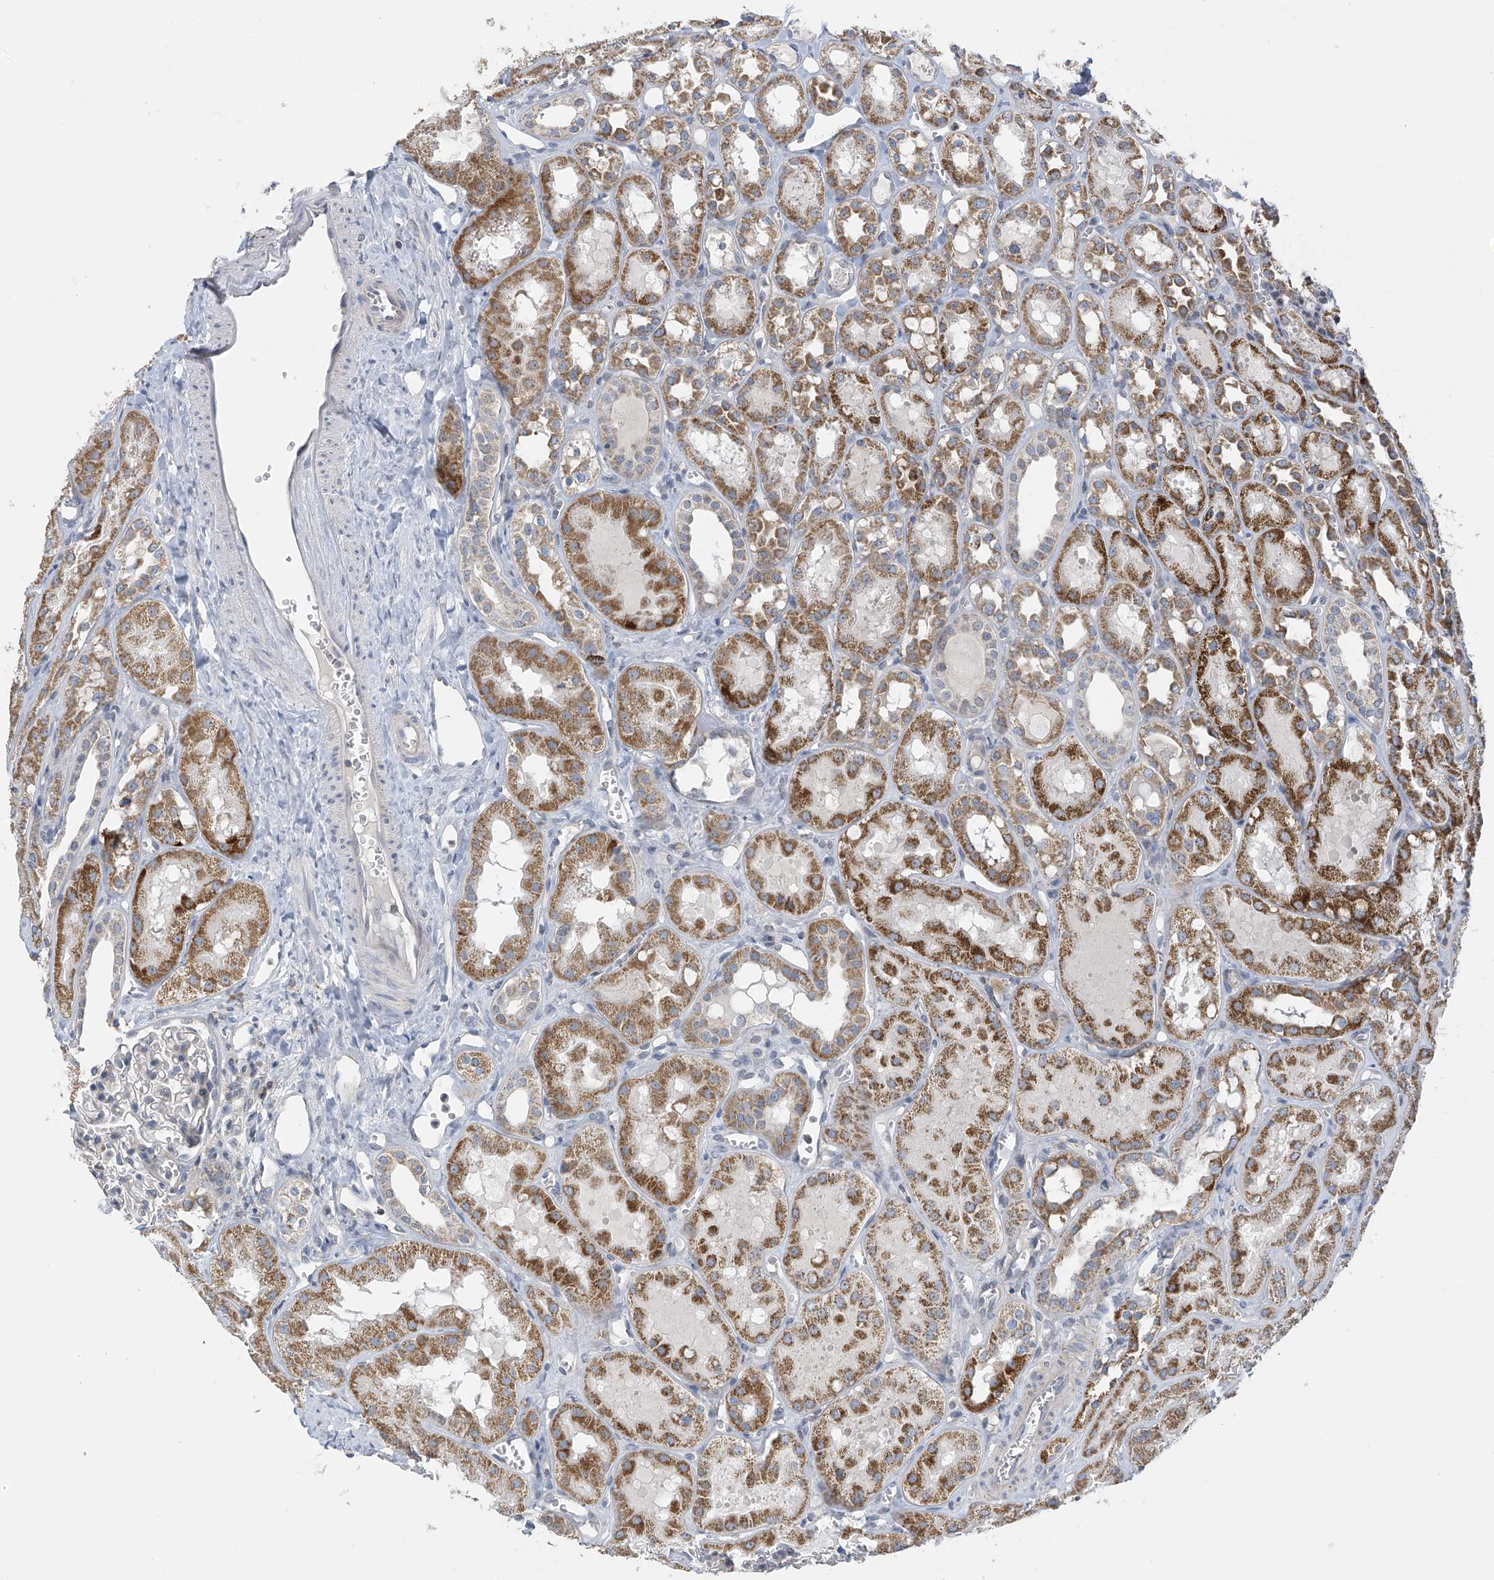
{"staining": {"intensity": "negative", "quantity": "none", "location": "none"}, "tissue": "kidney", "cell_type": "Cells in glomeruli", "image_type": "normal", "snomed": [{"axis": "morphology", "description": "Normal tissue, NOS"}, {"axis": "topography", "description": "Kidney"}], "caption": "There is no significant positivity in cells in glomeruli of kidney.", "gene": "SLCO4A1", "patient": {"sex": "male", "age": 16}}